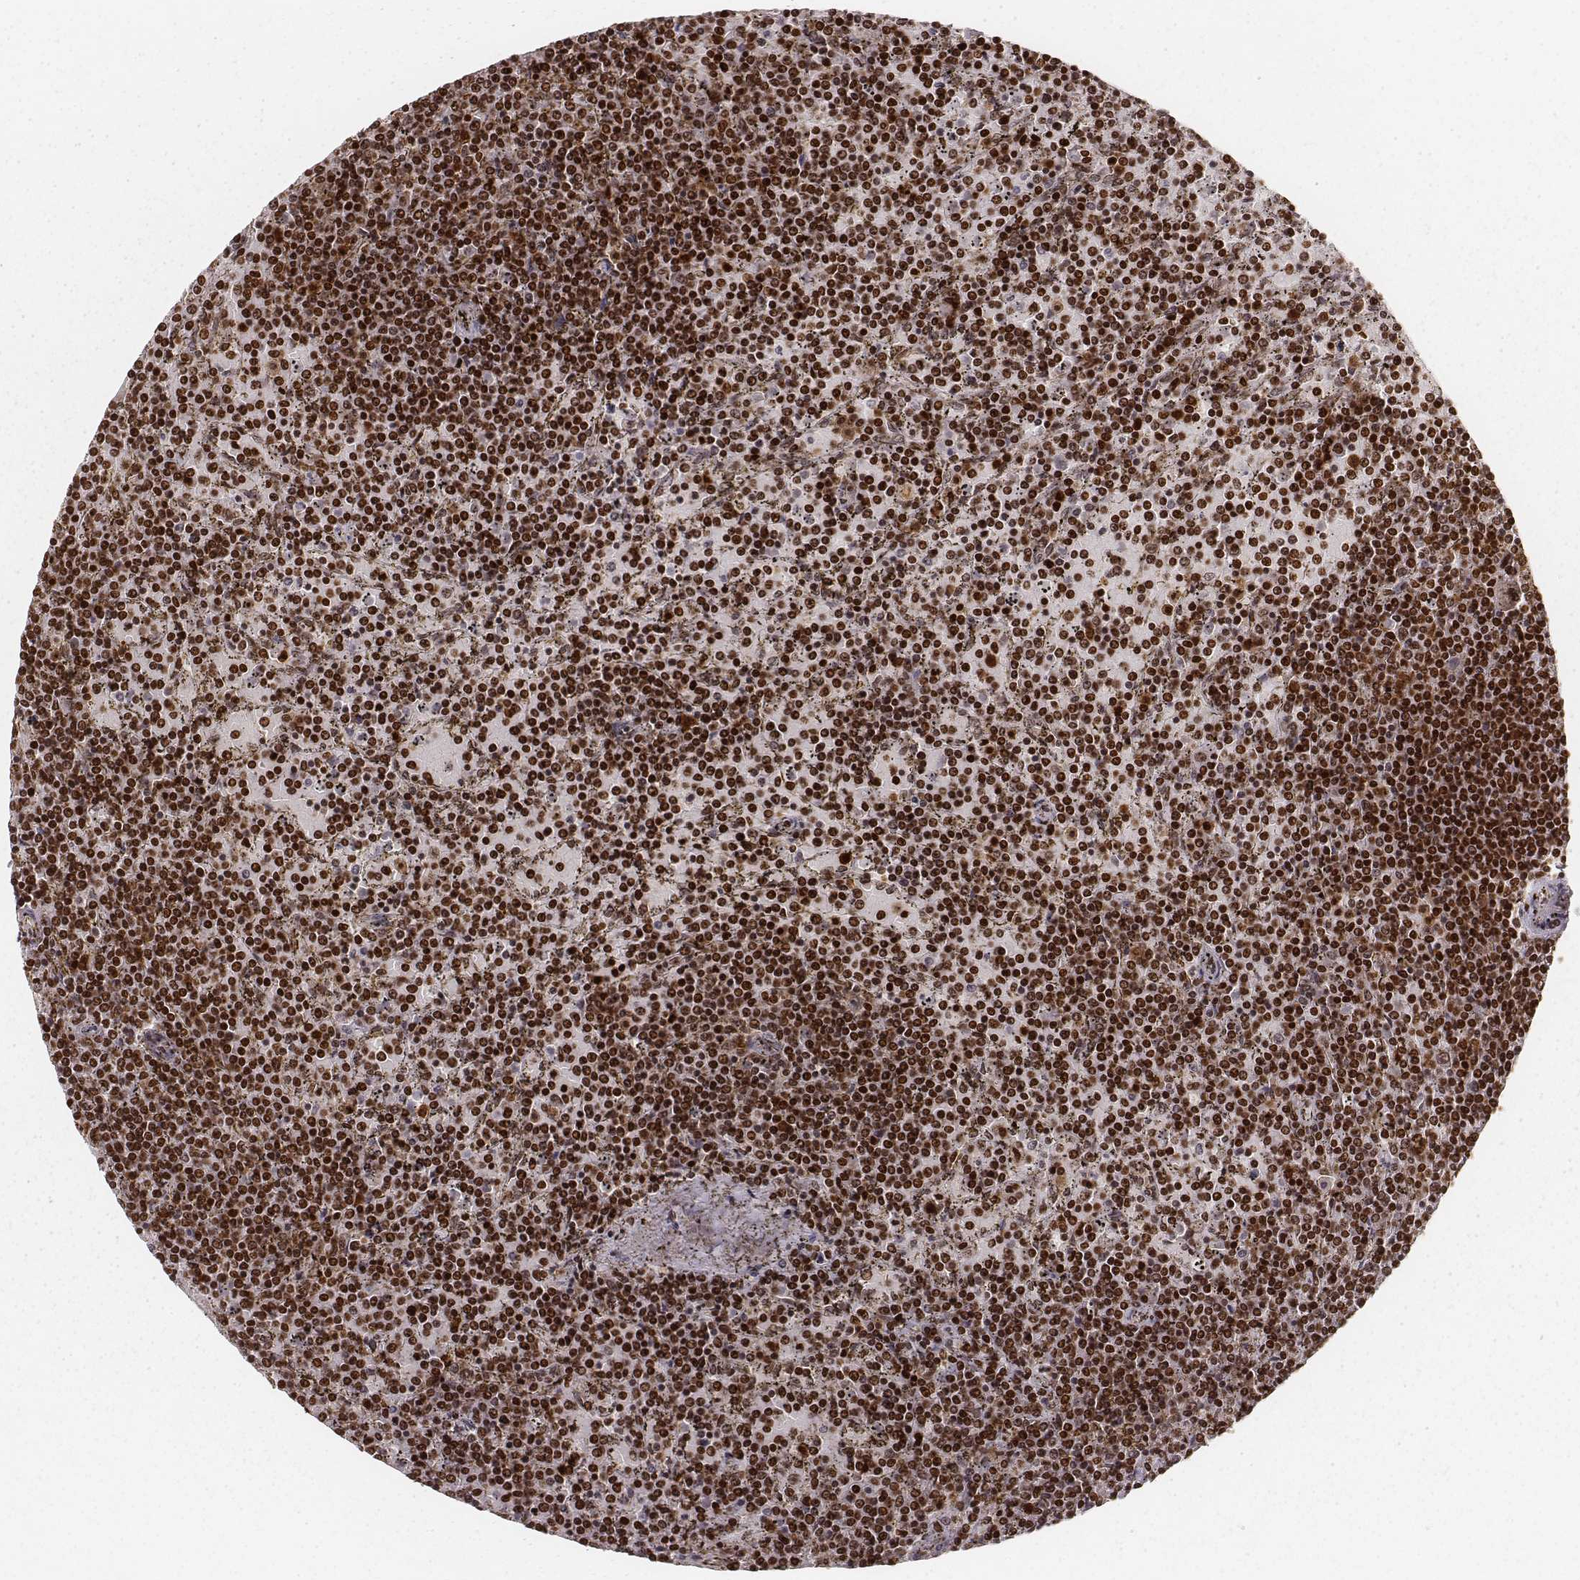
{"staining": {"intensity": "strong", "quantity": ">75%", "location": "nuclear"}, "tissue": "lymphoma", "cell_type": "Tumor cells", "image_type": "cancer", "snomed": [{"axis": "morphology", "description": "Malignant lymphoma, non-Hodgkin's type, Low grade"}, {"axis": "topography", "description": "Spleen"}], "caption": "High-power microscopy captured an immunohistochemistry image of lymphoma, revealing strong nuclear expression in about >75% of tumor cells. Ihc stains the protein of interest in brown and the nuclei are stained blue.", "gene": "PARP1", "patient": {"sex": "female", "age": 77}}